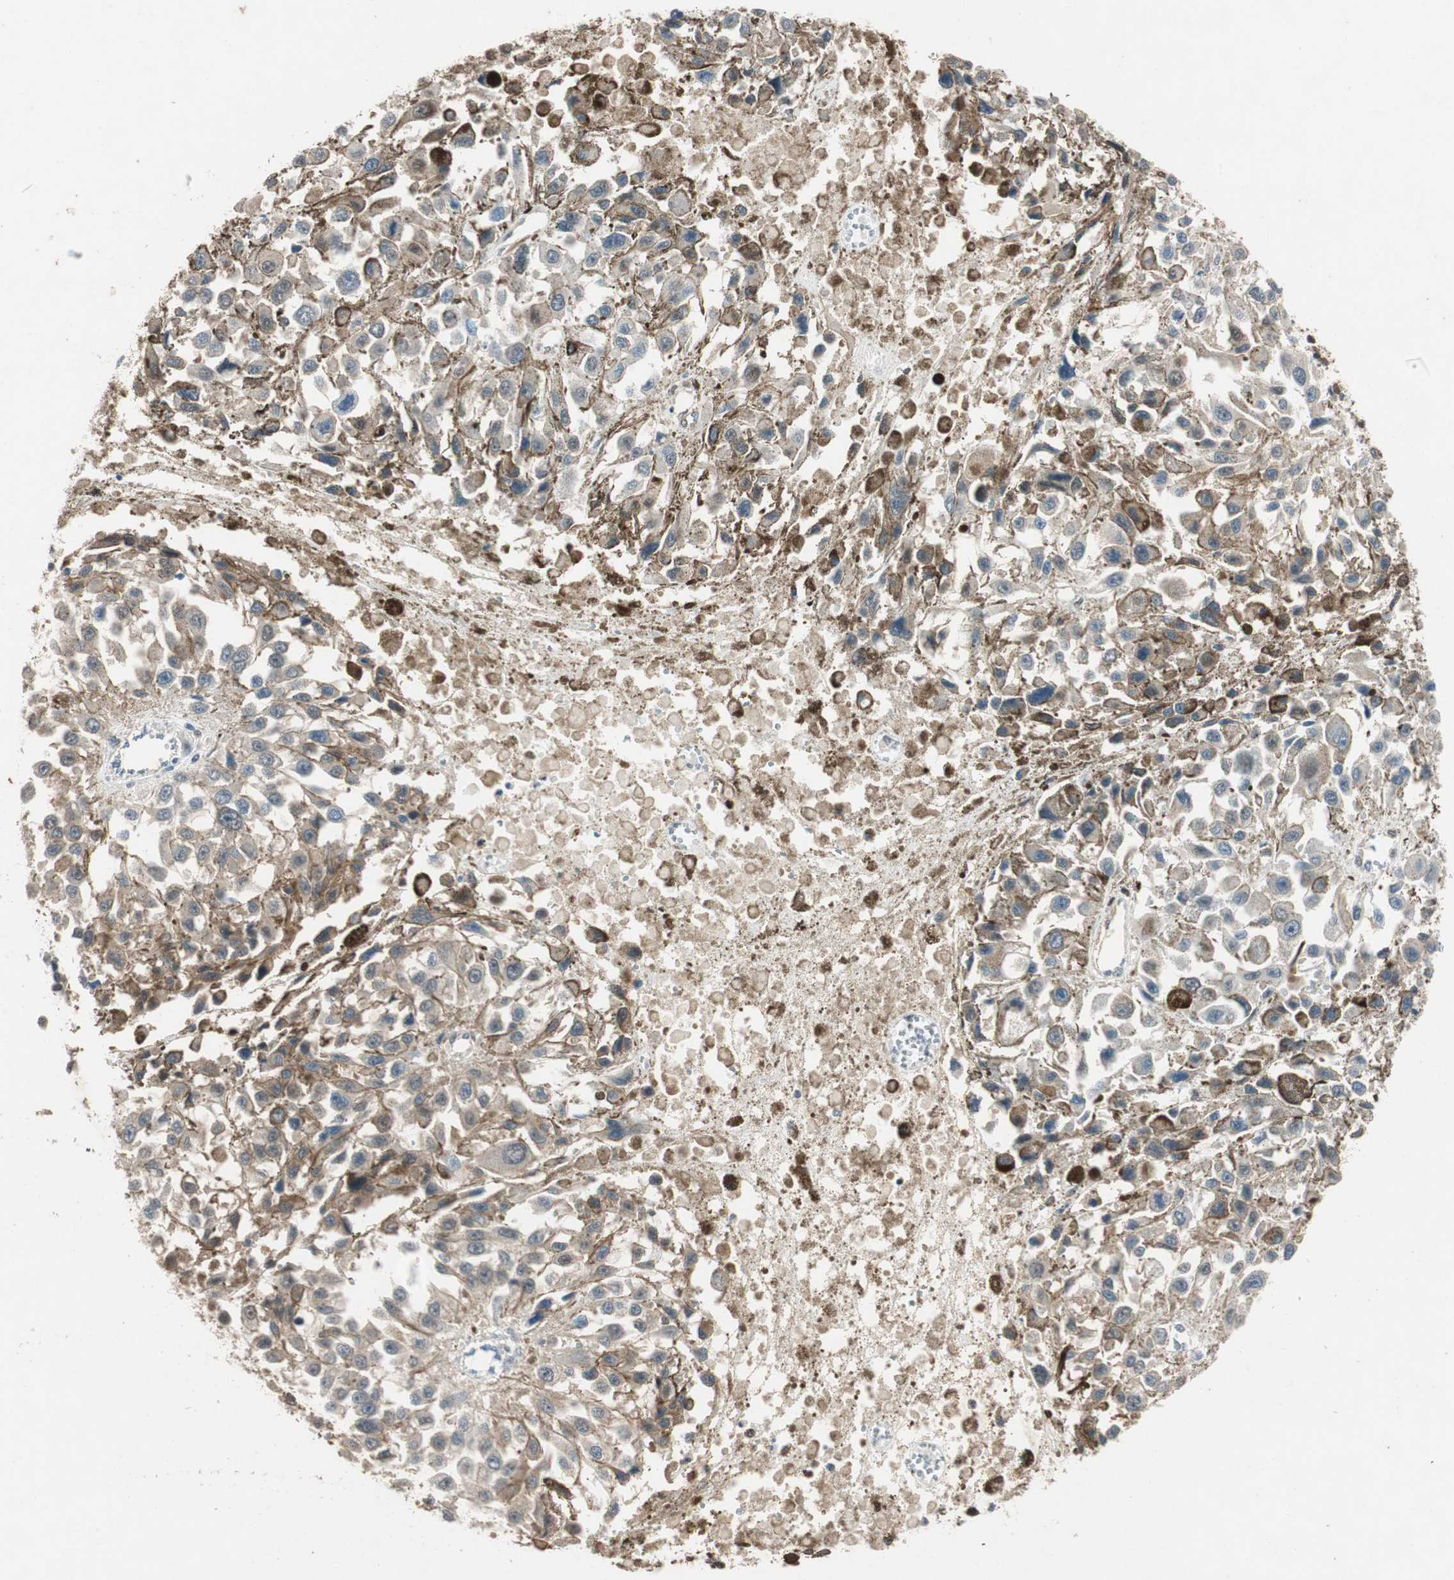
{"staining": {"intensity": "strong", "quantity": "<25%", "location": "cytoplasmic/membranous,nuclear"}, "tissue": "melanoma", "cell_type": "Tumor cells", "image_type": "cancer", "snomed": [{"axis": "morphology", "description": "Malignant melanoma, Metastatic site"}, {"axis": "topography", "description": "Lymph node"}], "caption": "Melanoma stained with IHC exhibits strong cytoplasmic/membranous and nuclear expression in about <25% of tumor cells.", "gene": "SERPINB5", "patient": {"sex": "male", "age": 59}}